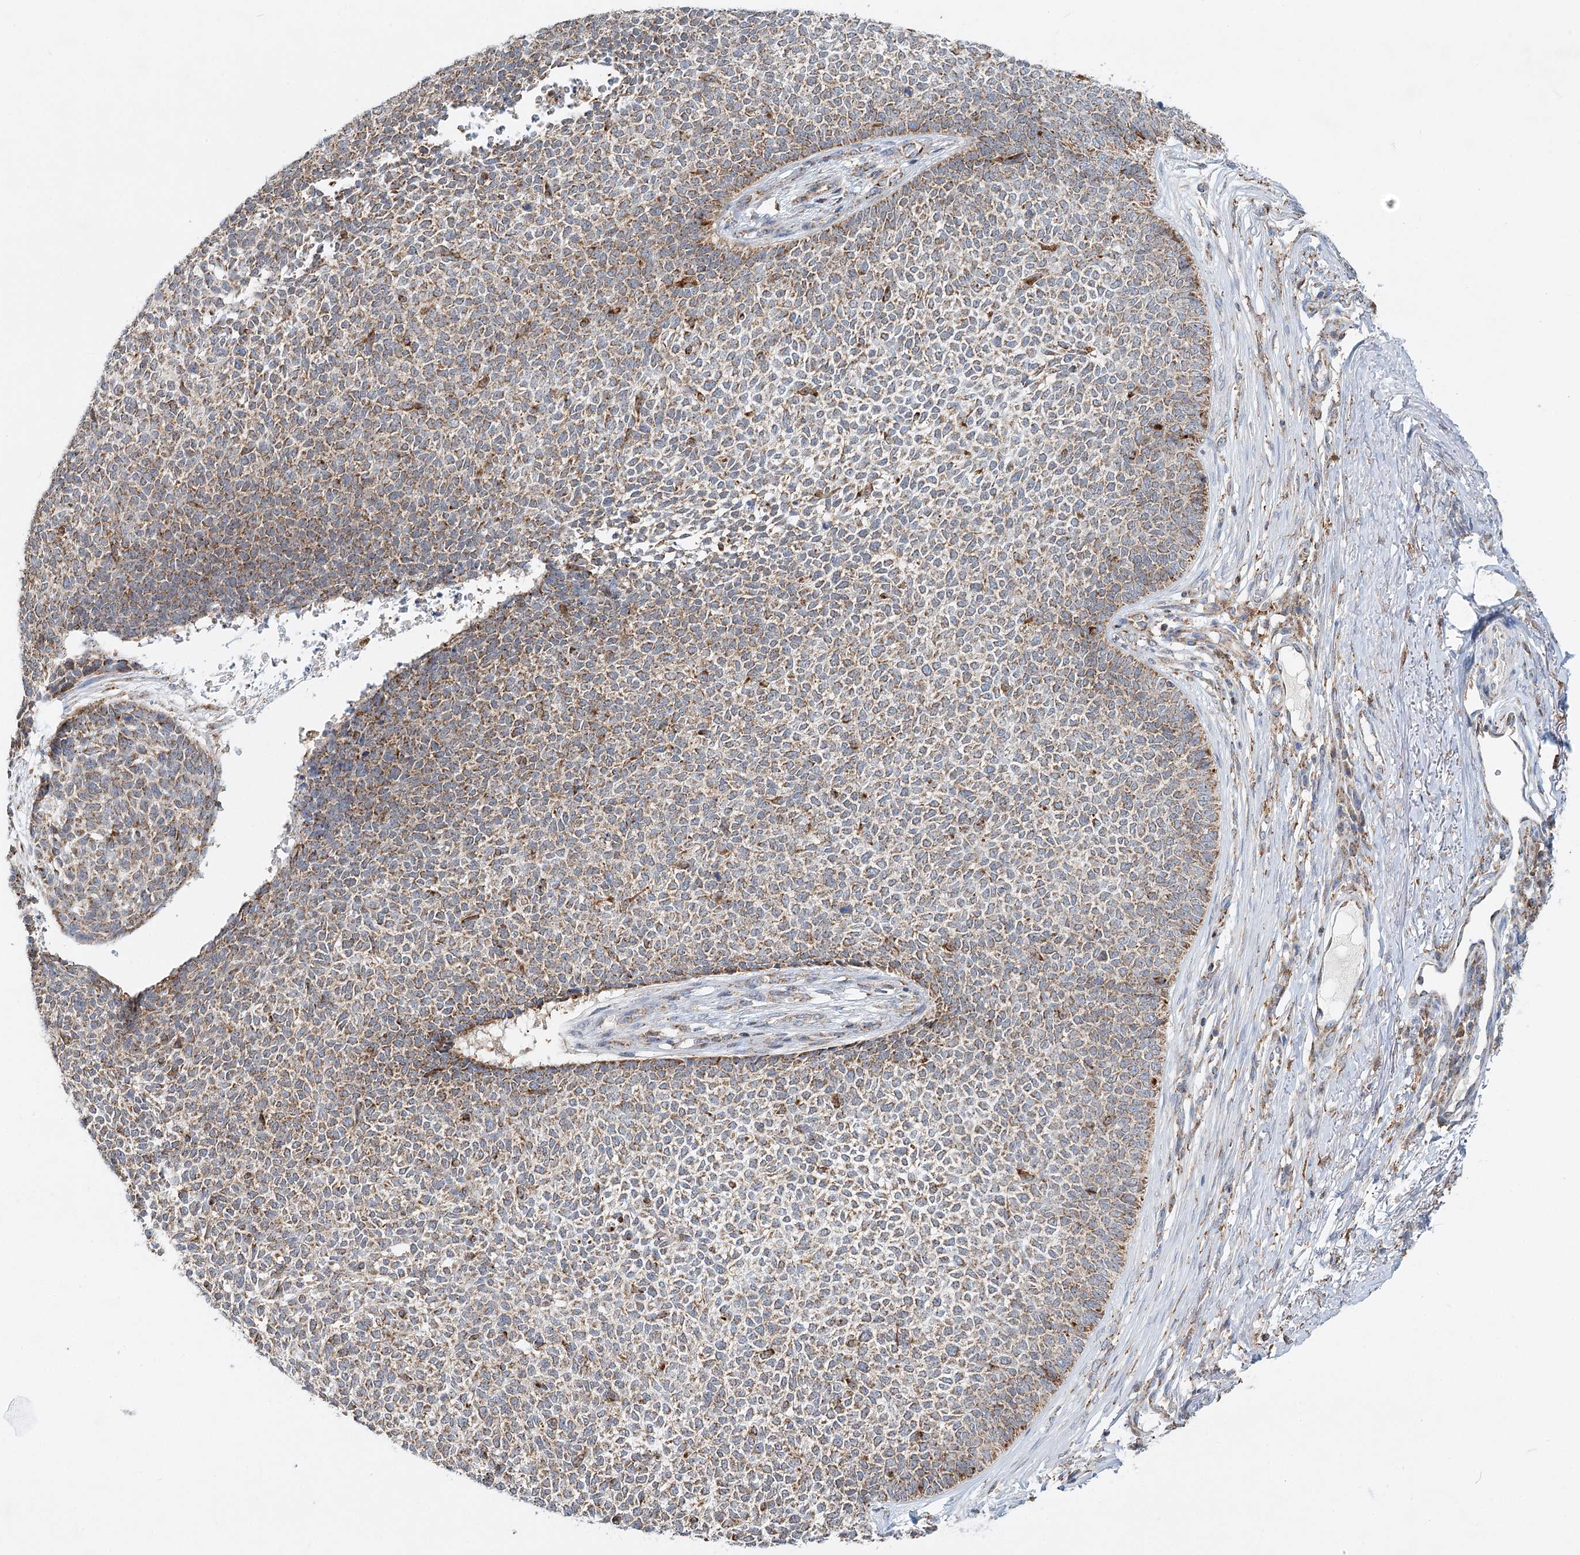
{"staining": {"intensity": "moderate", "quantity": "25%-75%", "location": "cytoplasmic/membranous"}, "tissue": "skin cancer", "cell_type": "Tumor cells", "image_type": "cancer", "snomed": [{"axis": "morphology", "description": "Basal cell carcinoma"}, {"axis": "topography", "description": "Skin"}], "caption": "Human skin basal cell carcinoma stained with a protein marker reveals moderate staining in tumor cells.", "gene": "TAS1R1", "patient": {"sex": "female", "age": 84}}